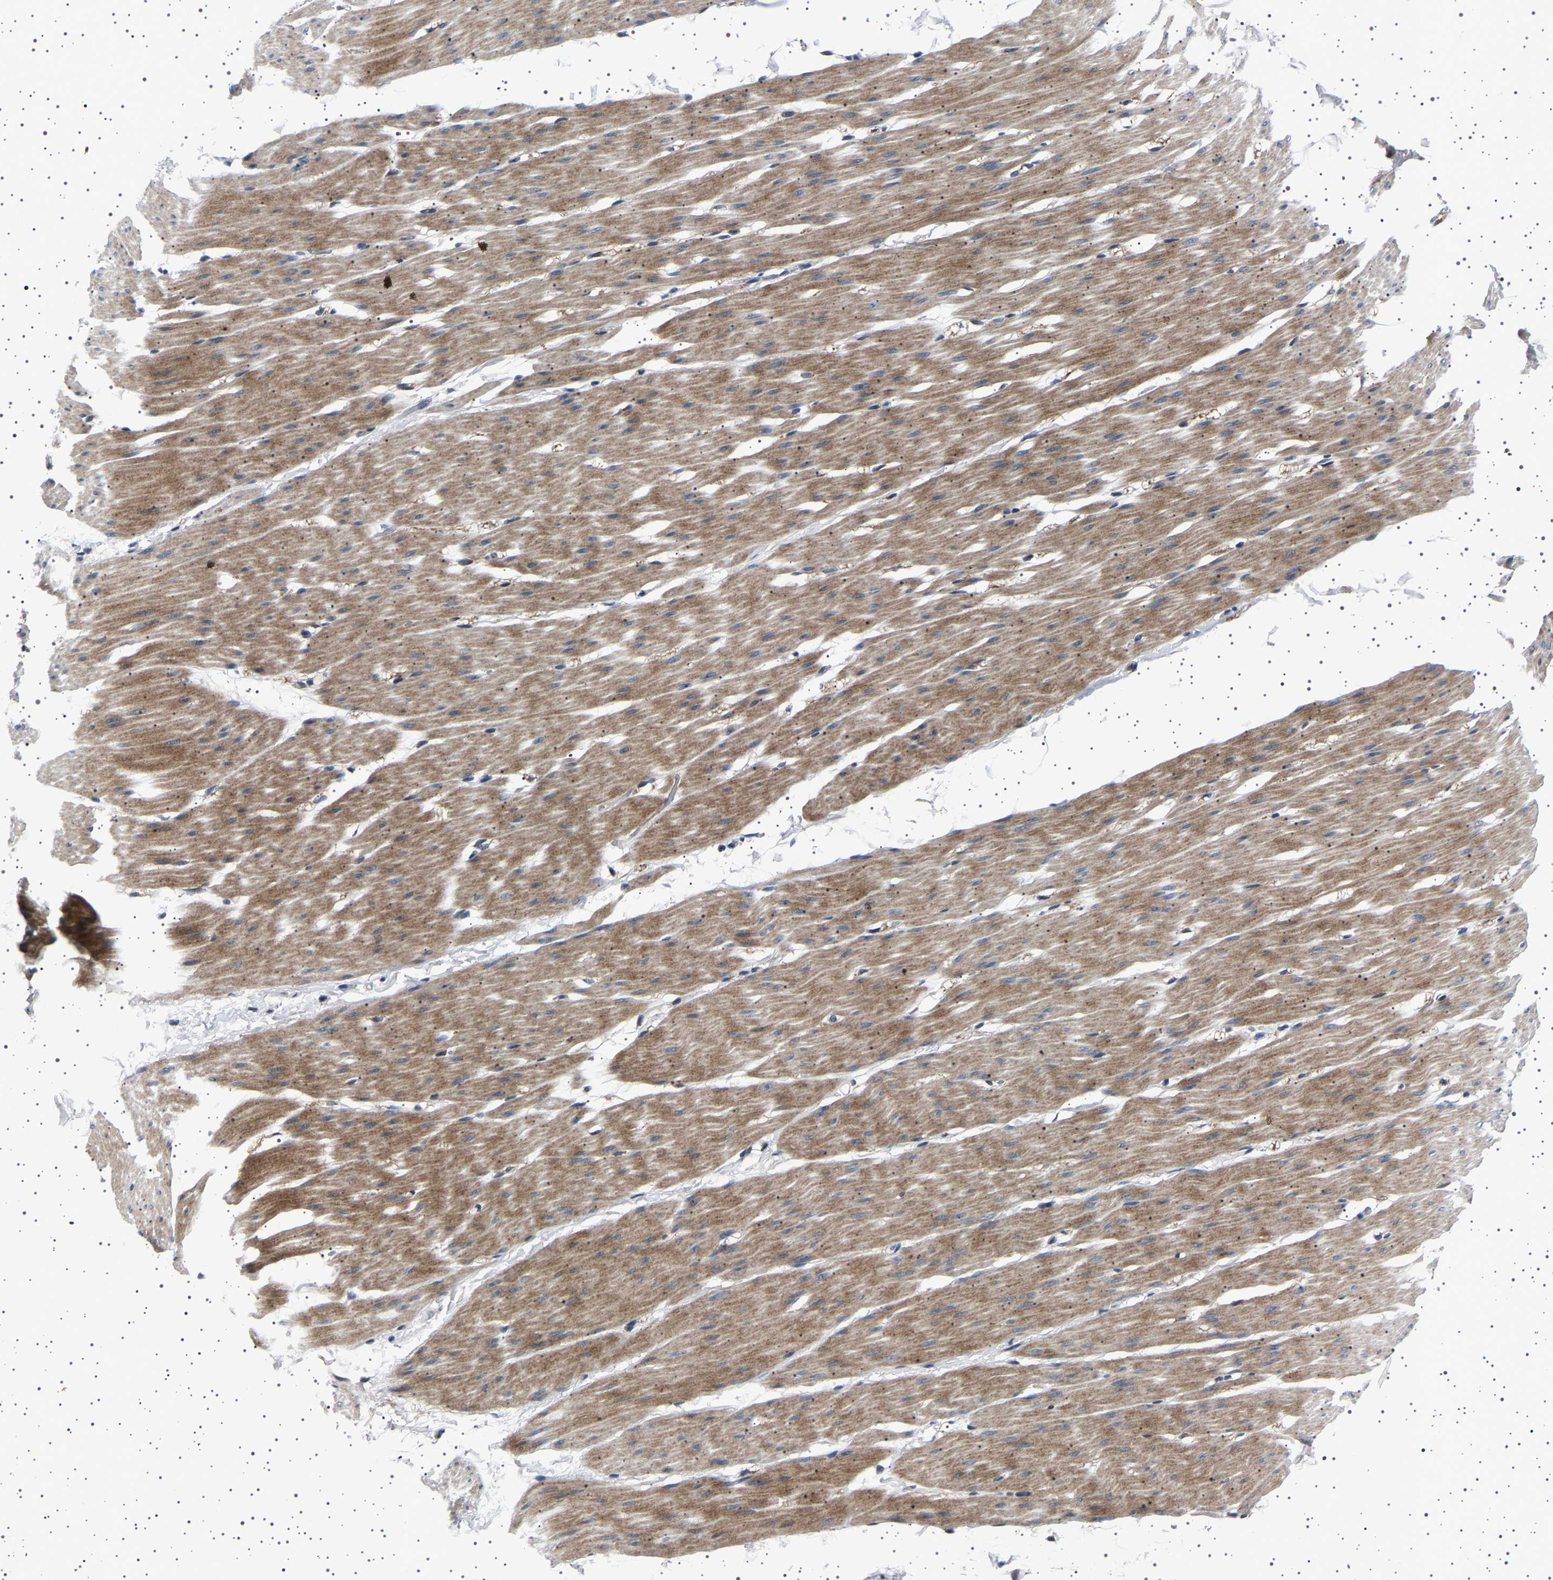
{"staining": {"intensity": "moderate", "quantity": ">75%", "location": "cytoplasmic/membranous"}, "tissue": "smooth muscle", "cell_type": "Smooth muscle cells", "image_type": "normal", "snomed": [{"axis": "morphology", "description": "Normal tissue, NOS"}, {"axis": "topography", "description": "Smooth muscle"}, {"axis": "topography", "description": "Colon"}], "caption": "Immunohistochemical staining of normal smooth muscle shows medium levels of moderate cytoplasmic/membranous positivity in about >75% of smooth muscle cells.", "gene": "PAK5", "patient": {"sex": "male", "age": 67}}